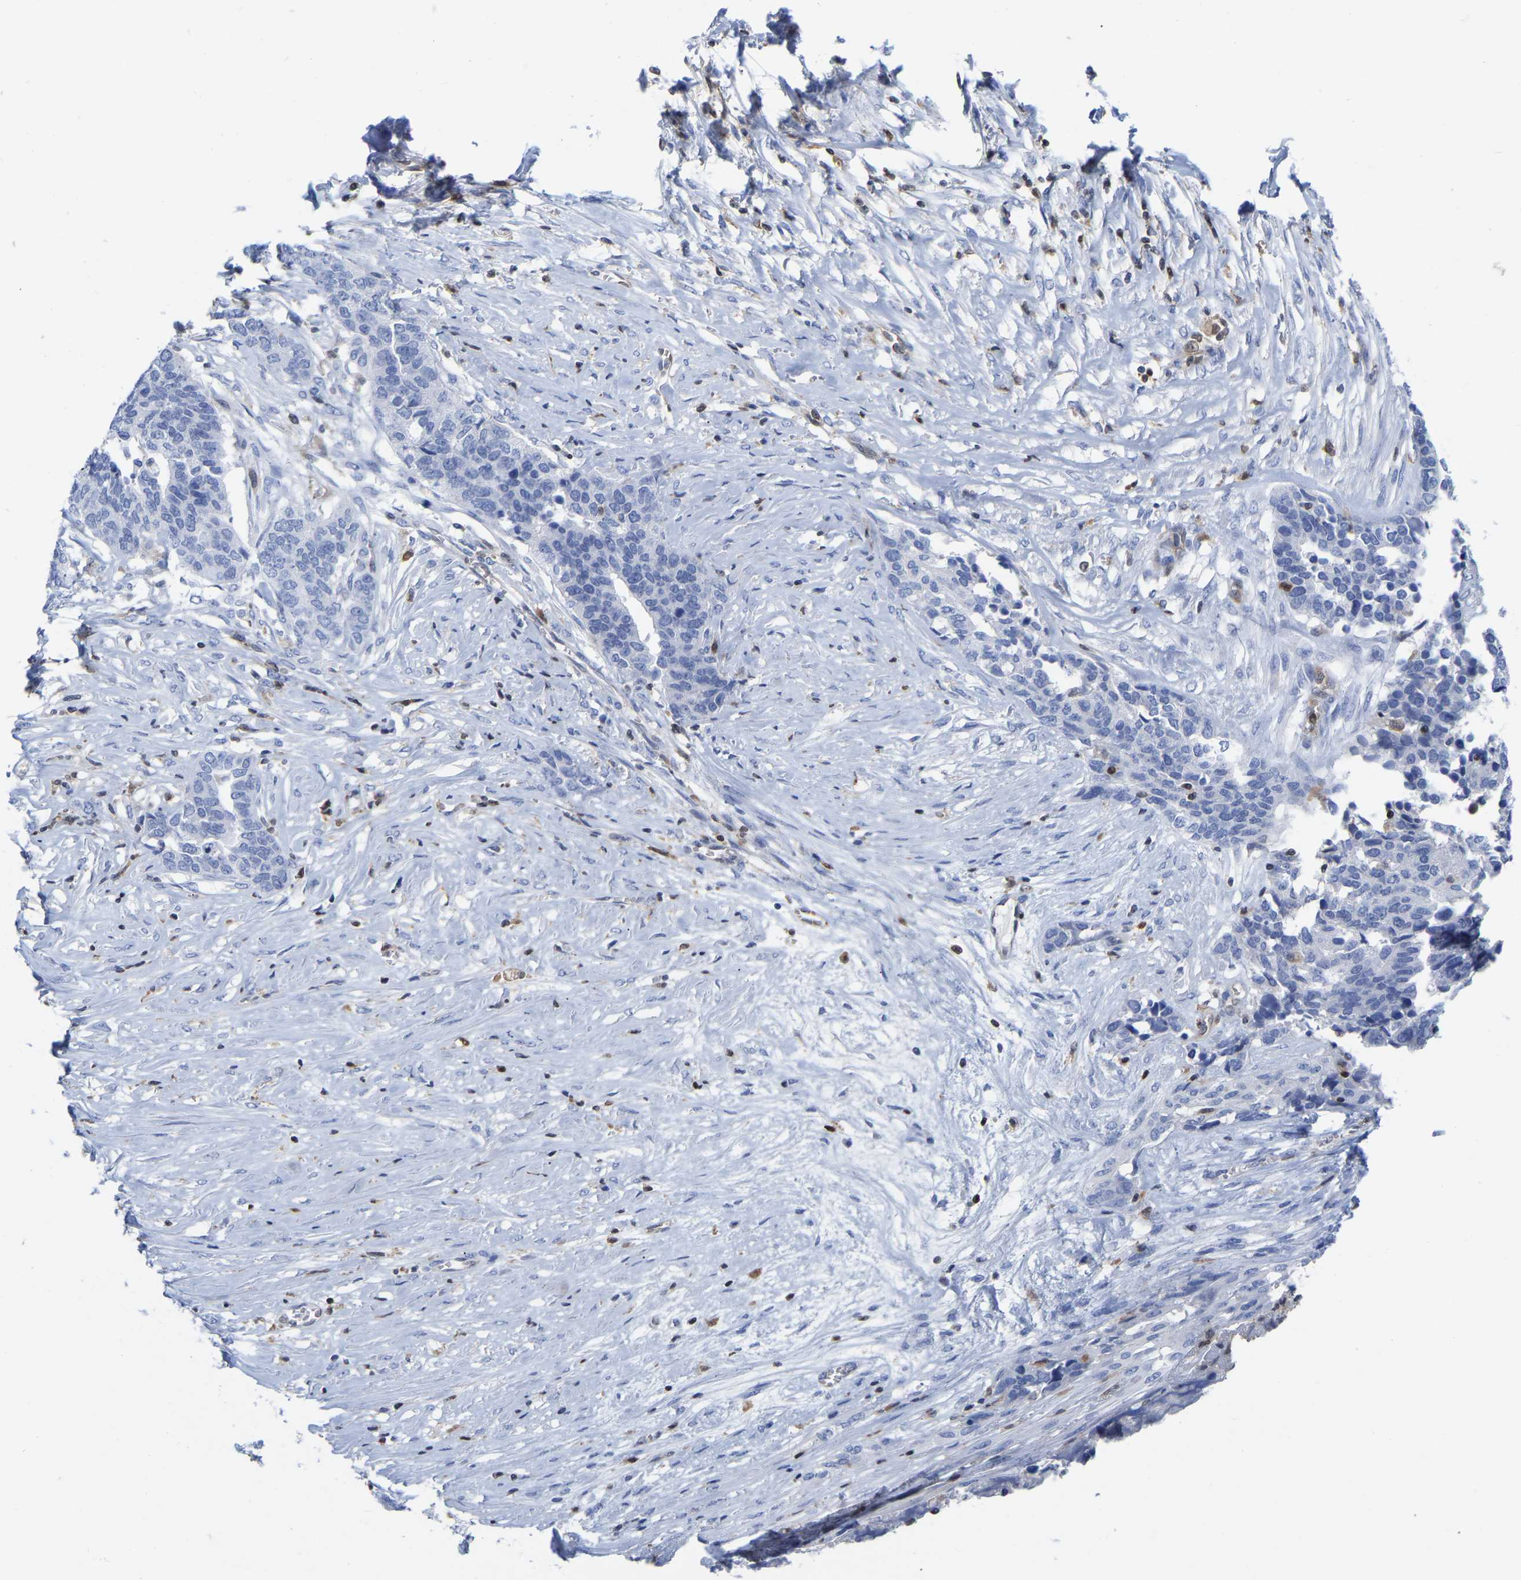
{"staining": {"intensity": "negative", "quantity": "none", "location": "none"}, "tissue": "ovarian cancer", "cell_type": "Tumor cells", "image_type": "cancer", "snomed": [{"axis": "morphology", "description": "Cystadenocarcinoma, serous, NOS"}, {"axis": "topography", "description": "Ovary"}], "caption": "Immunohistochemistry of human ovarian serous cystadenocarcinoma displays no staining in tumor cells. Nuclei are stained in blue.", "gene": "GIMAP4", "patient": {"sex": "female", "age": 44}}